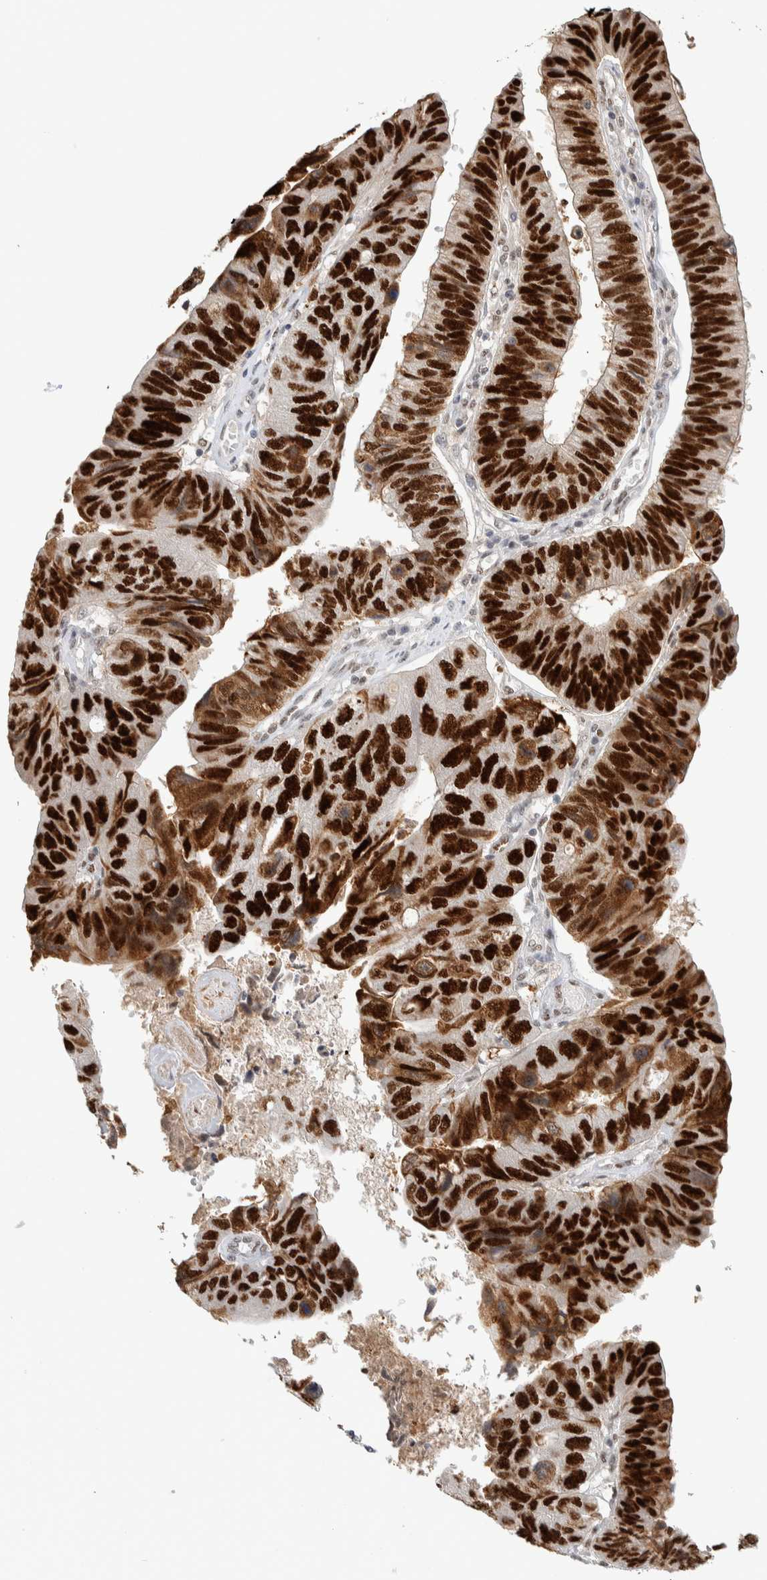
{"staining": {"intensity": "strong", "quantity": ">75%", "location": "nuclear"}, "tissue": "stomach cancer", "cell_type": "Tumor cells", "image_type": "cancer", "snomed": [{"axis": "morphology", "description": "Adenocarcinoma, NOS"}, {"axis": "topography", "description": "Stomach"}], "caption": "High-magnification brightfield microscopy of stomach adenocarcinoma stained with DAB (3,3'-diaminobenzidine) (brown) and counterstained with hematoxylin (blue). tumor cells exhibit strong nuclear expression is appreciated in about>75% of cells. (DAB IHC with brightfield microscopy, high magnification).", "gene": "PUS7", "patient": {"sex": "male", "age": 59}}